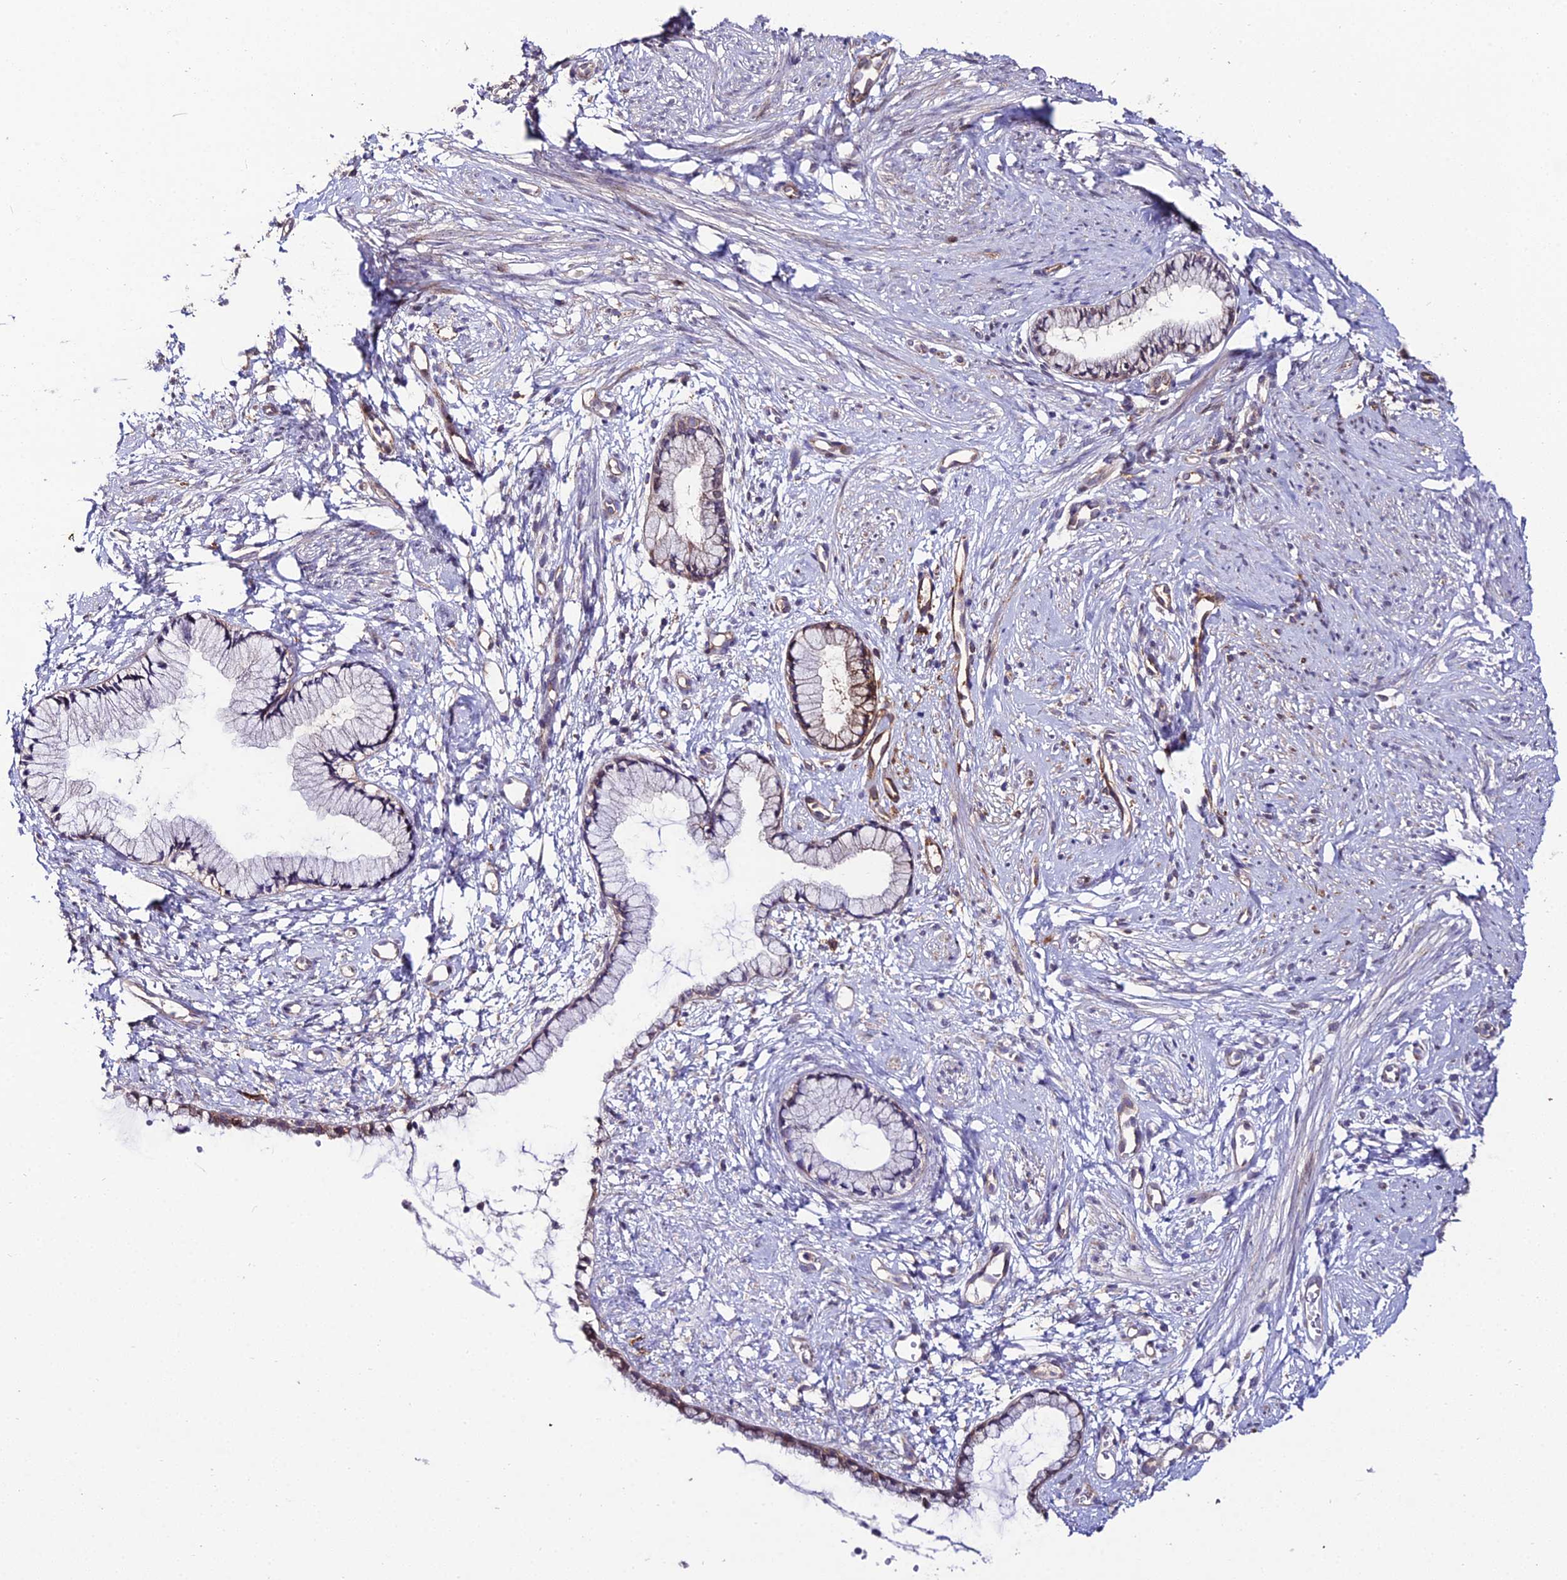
{"staining": {"intensity": "moderate", "quantity": "<25%", "location": "cytoplasmic/membranous,nuclear"}, "tissue": "cervix", "cell_type": "Glandular cells", "image_type": "normal", "snomed": [{"axis": "morphology", "description": "Normal tissue, NOS"}, {"axis": "topography", "description": "Cervix"}], "caption": "Normal cervix shows moderate cytoplasmic/membranous,nuclear staining in approximately <25% of glandular cells The staining was performed using DAB to visualize the protein expression in brown, while the nuclei were stained in blue with hematoxylin (Magnification: 20x)..", "gene": "DDX19A", "patient": {"sex": "female", "age": 57}}